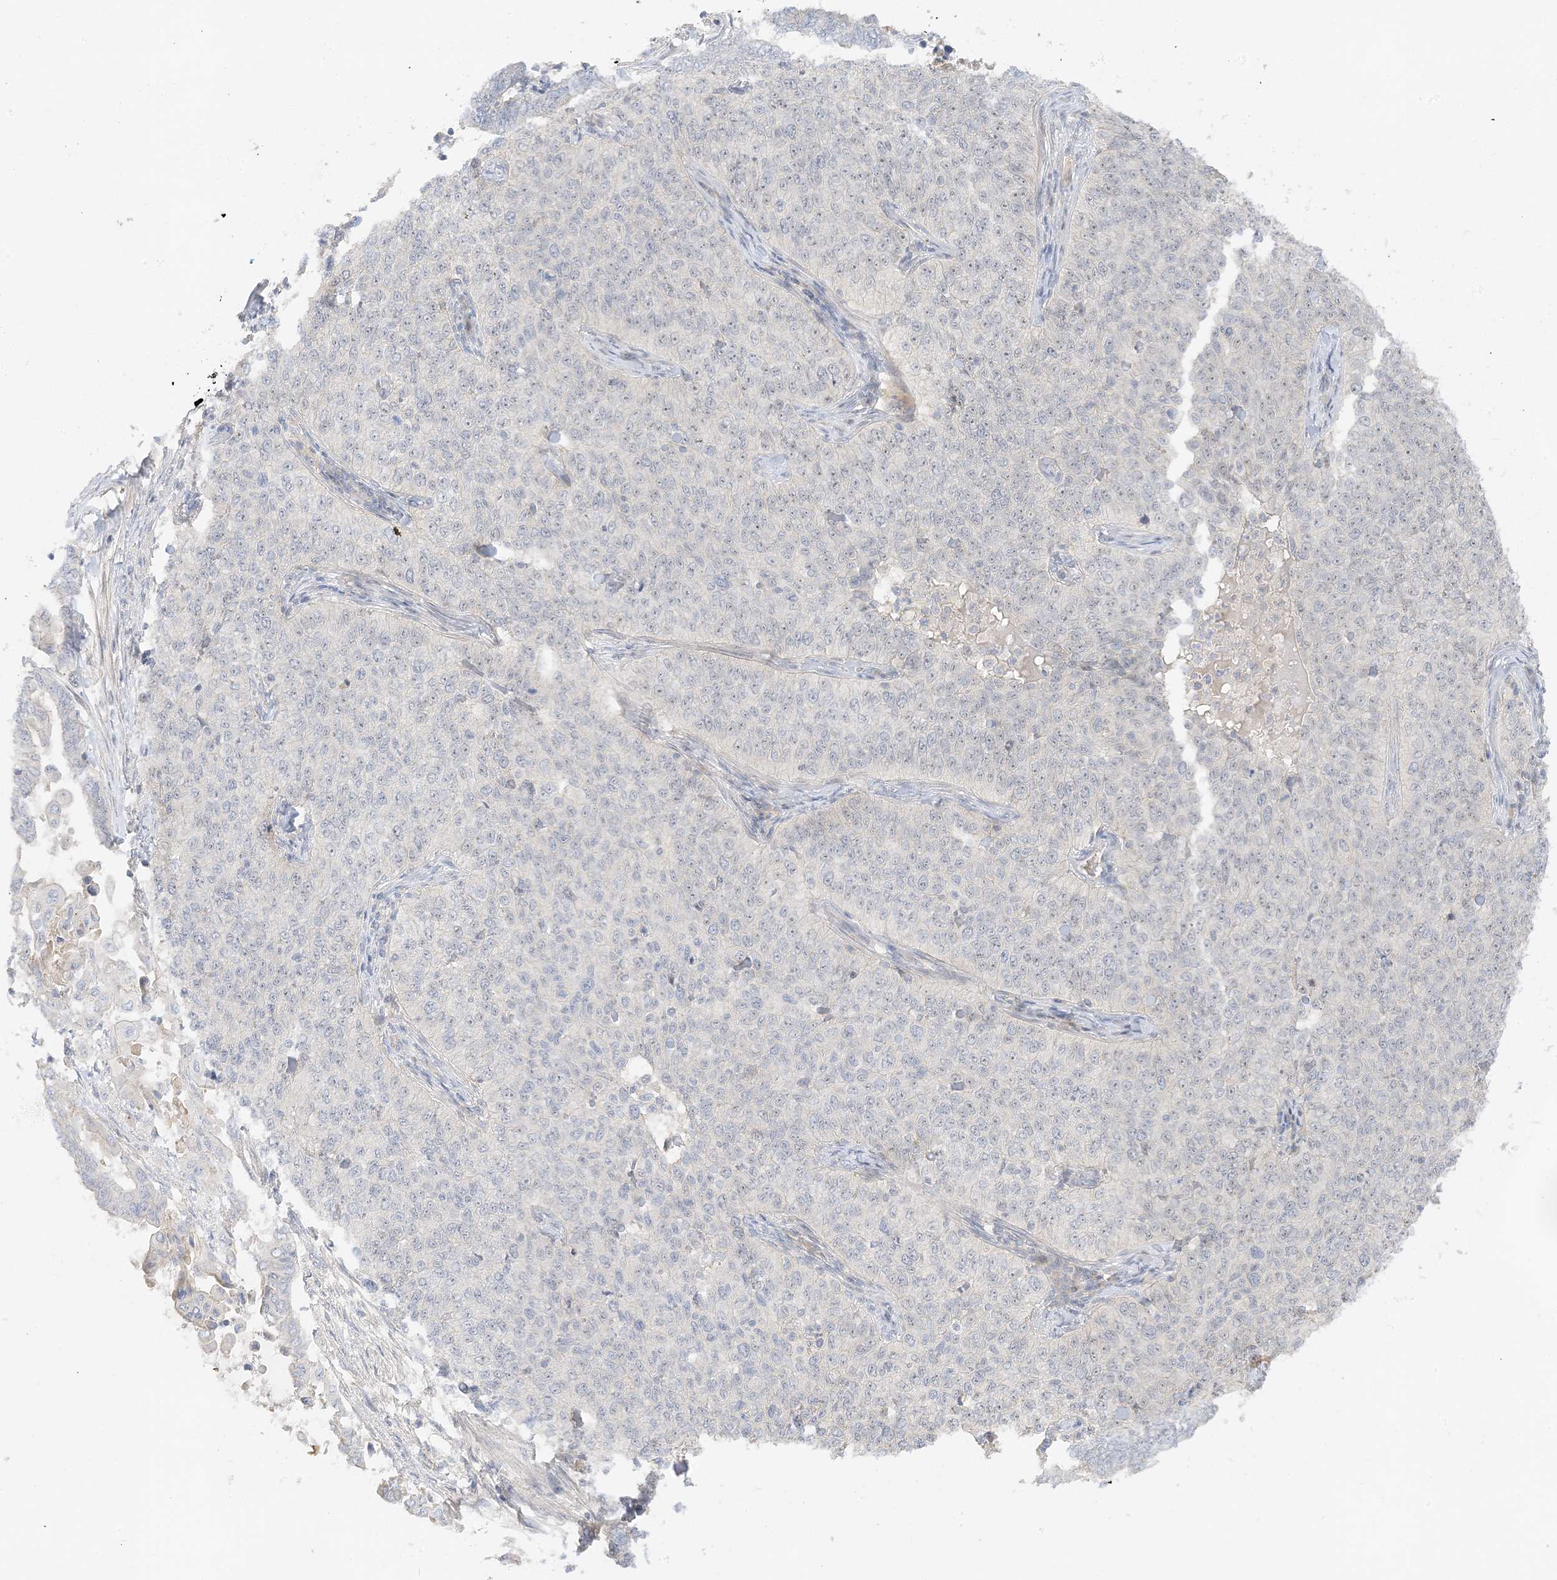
{"staining": {"intensity": "negative", "quantity": "none", "location": "none"}, "tissue": "cervical cancer", "cell_type": "Tumor cells", "image_type": "cancer", "snomed": [{"axis": "morphology", "description": "Squamous cell carcinoma, NOS"}, {"axis": "topography", "description": "Cervix"}], "caption": "The photomicrograph displays no staining of tumor cells in cervical cancer. Nuclei are stained in blue.", "gene": "ETAA1", "patient": {"sex": "female", "age": 35}}